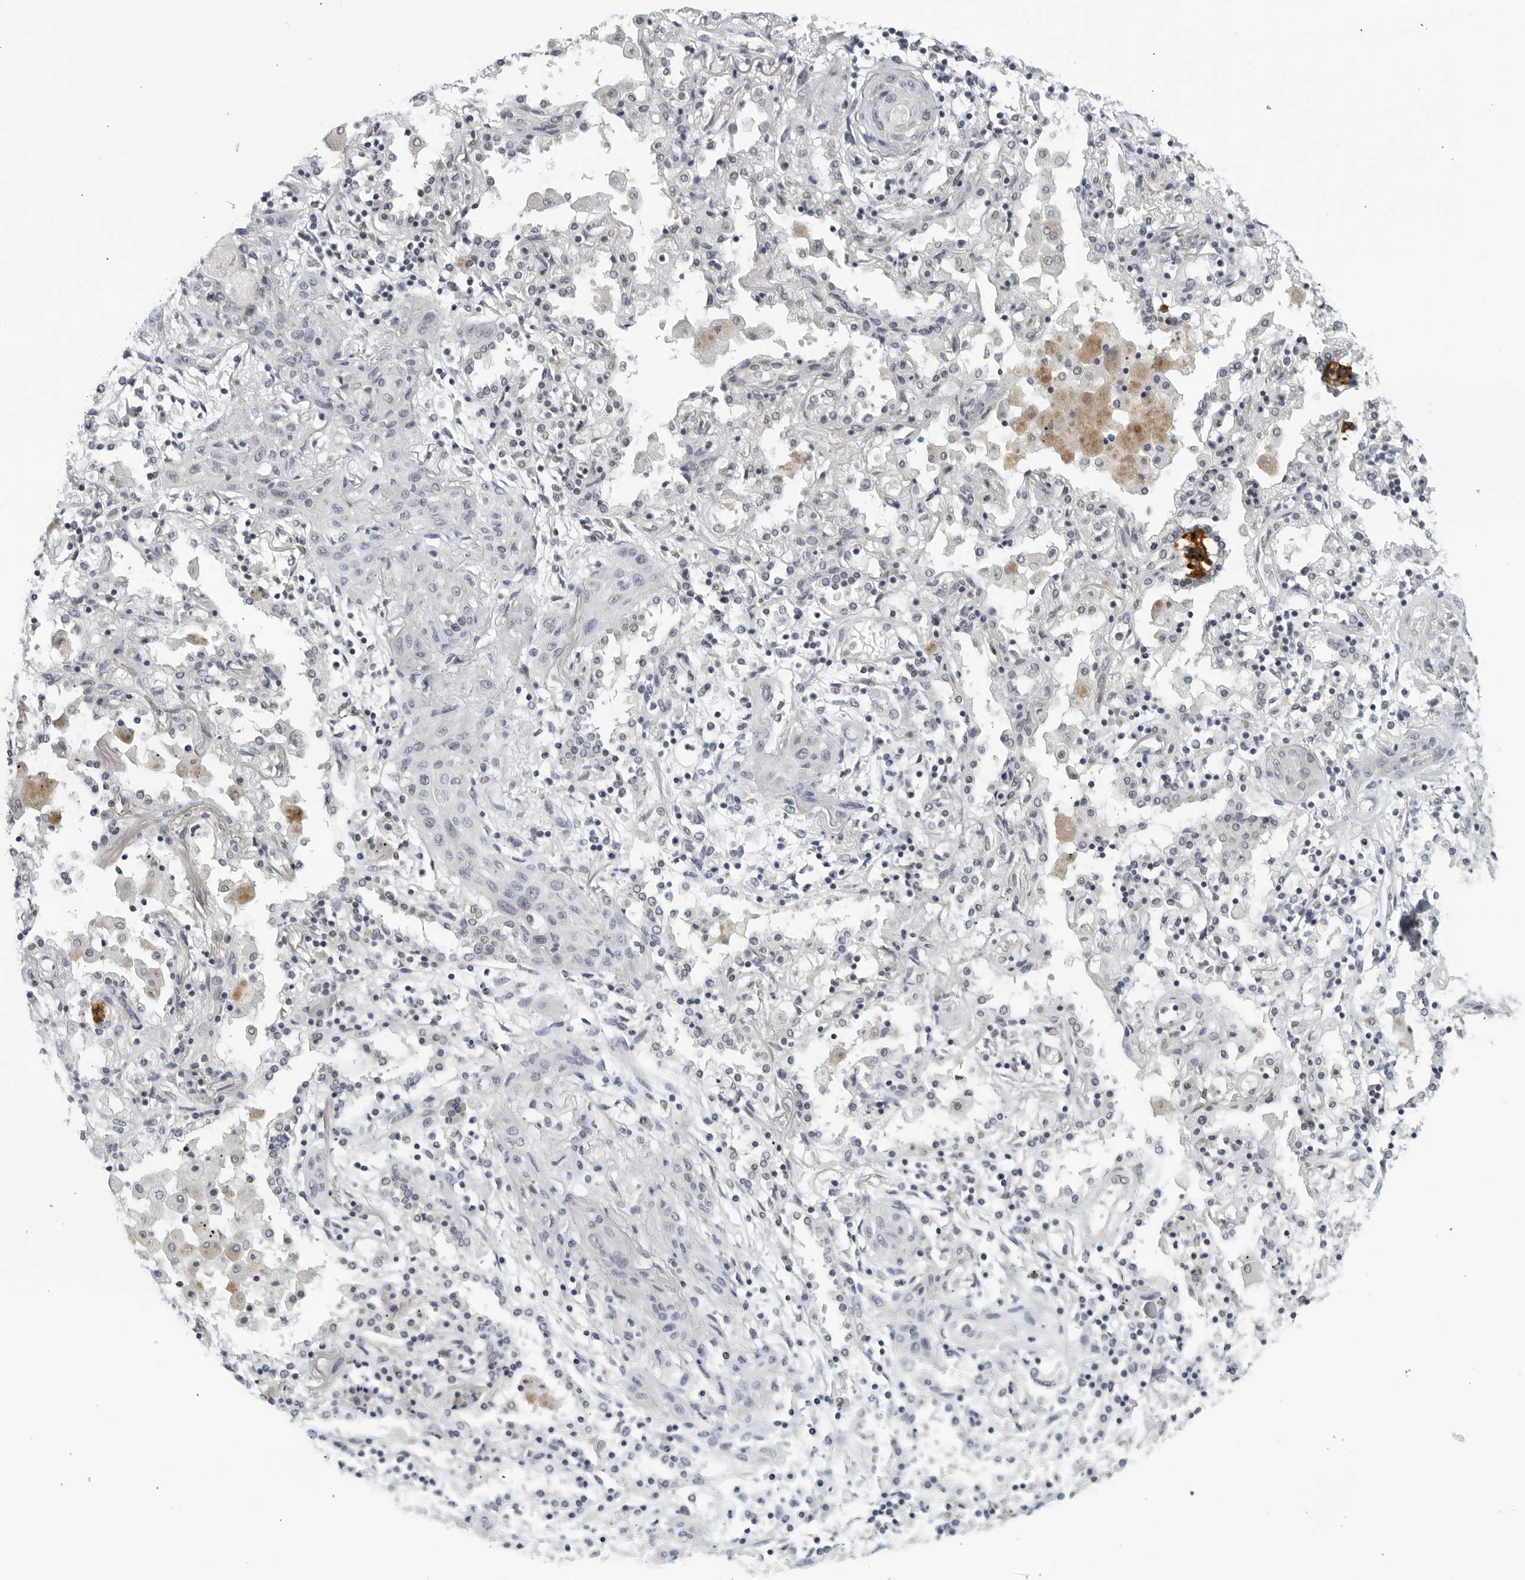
{"staining": {"intensity": "negative", "quantity": "none", "location": "none"}, "tissue": "lung cancer", "cell_type": "Tumor cells", "image_type": "cancer", "snomed": [{"axis": "morphology", "description": "Squamous cell carcinoma, NOS"}, {"axis": "topography", "description": "Lung"}], "caption": "High power microscopy micrograph of an immunohistochemistry (IHC) photomicrograph of lung cancer (squamous cell carcinoma), revealing no significant positivity in tumor cells. Nuclei are stained in blue.", "gene": "RC3H1", "patient": {"sex": "female", "age": 47}}